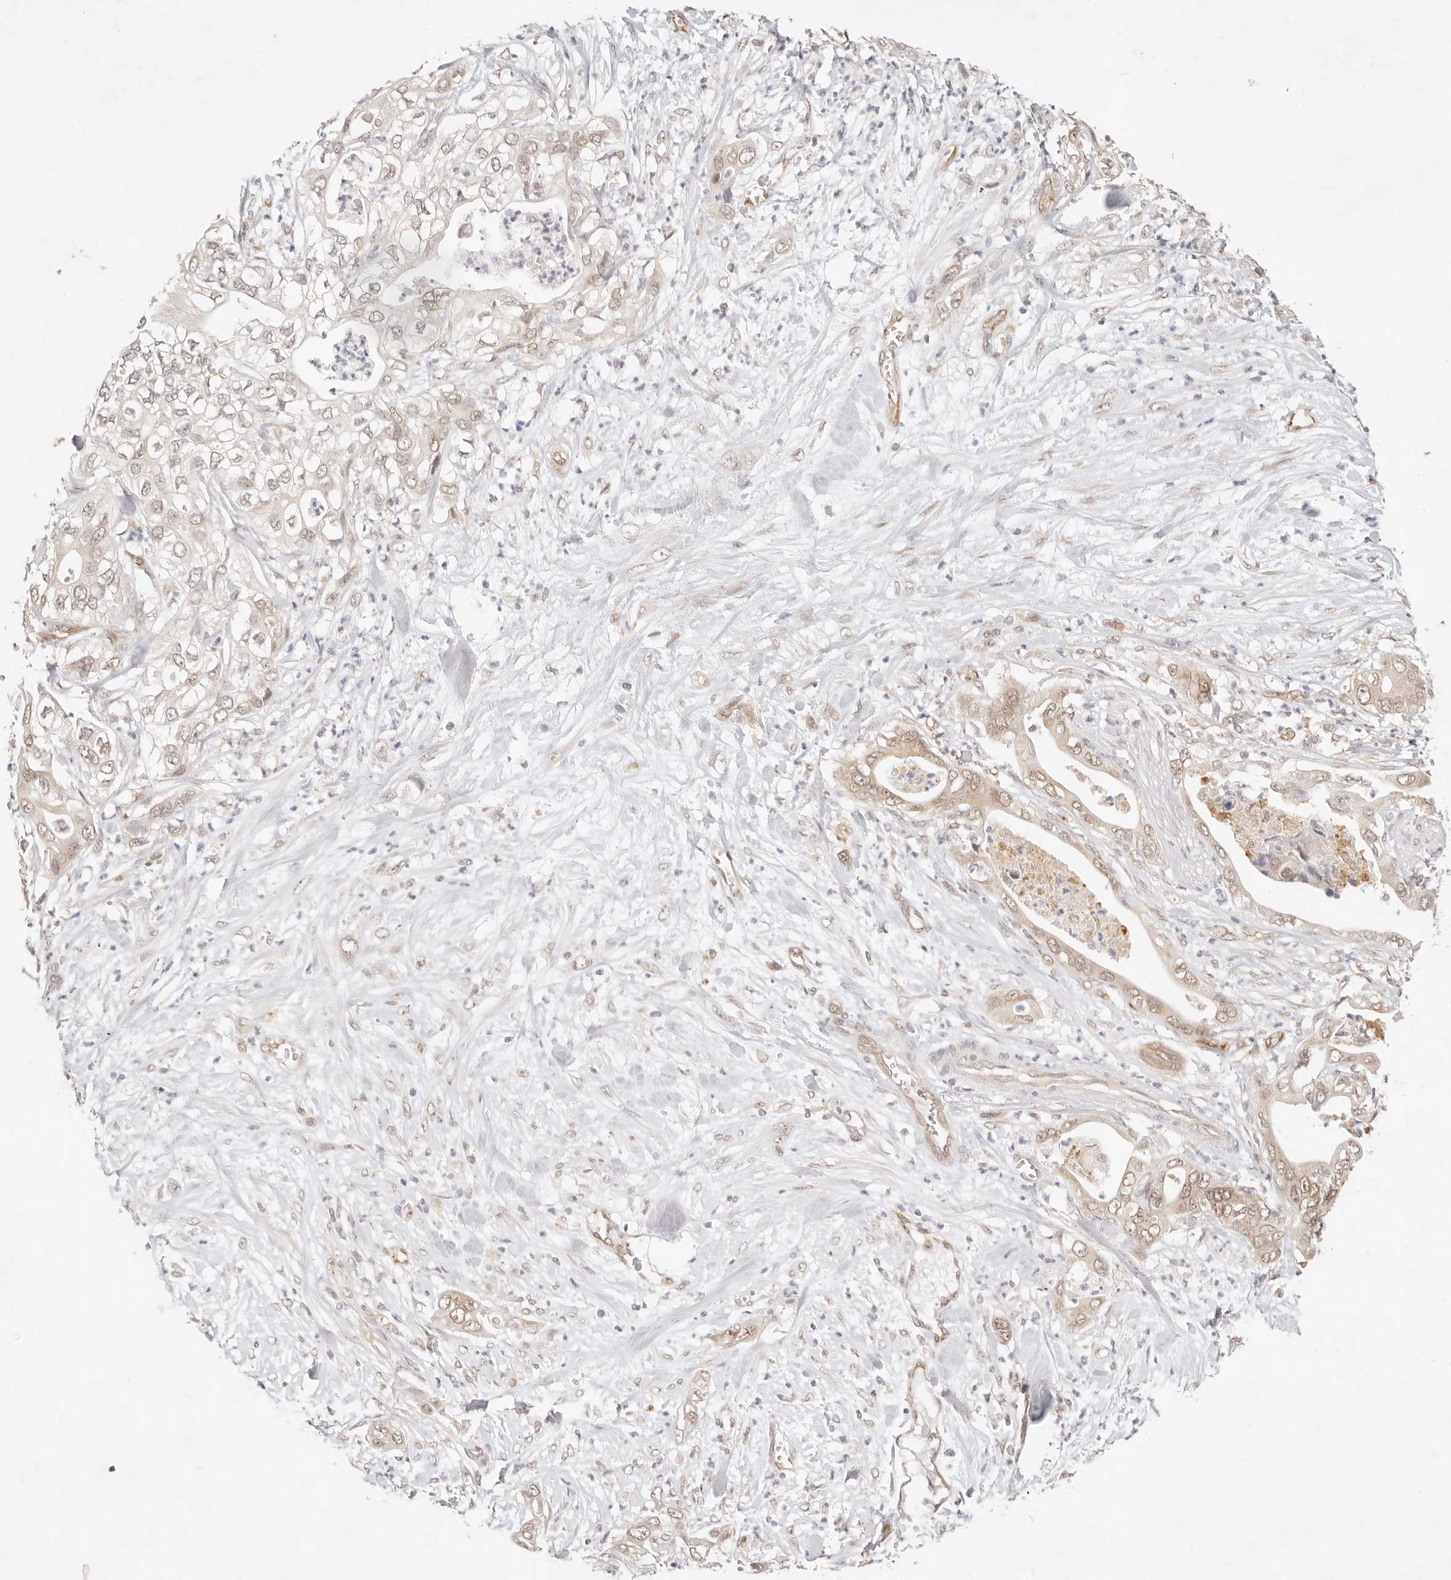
{"staining": {"intensity": "weak", "quantity": ">75%", "location": "cytoplasmic/membranous,nuclear"}, "tissue": "pancreatic cancer", "cell_type": "Tumor cells", "image_type": "cancer", "snomed": [{"axis": "morphology", "description": "Adenocarcinoma, NOS"}, {"axis": "topography", "description": "Pancreas"}], "caption": "Immunohistochemical staining of human adenocarcinoma (pancreatic) demonstrates low levels of weak cytoplasmic/membranous and nuclear positivity in about >75% of tumor cells.", "gene": "GPR156", "patient": {"sex": "female", "age": 78}}